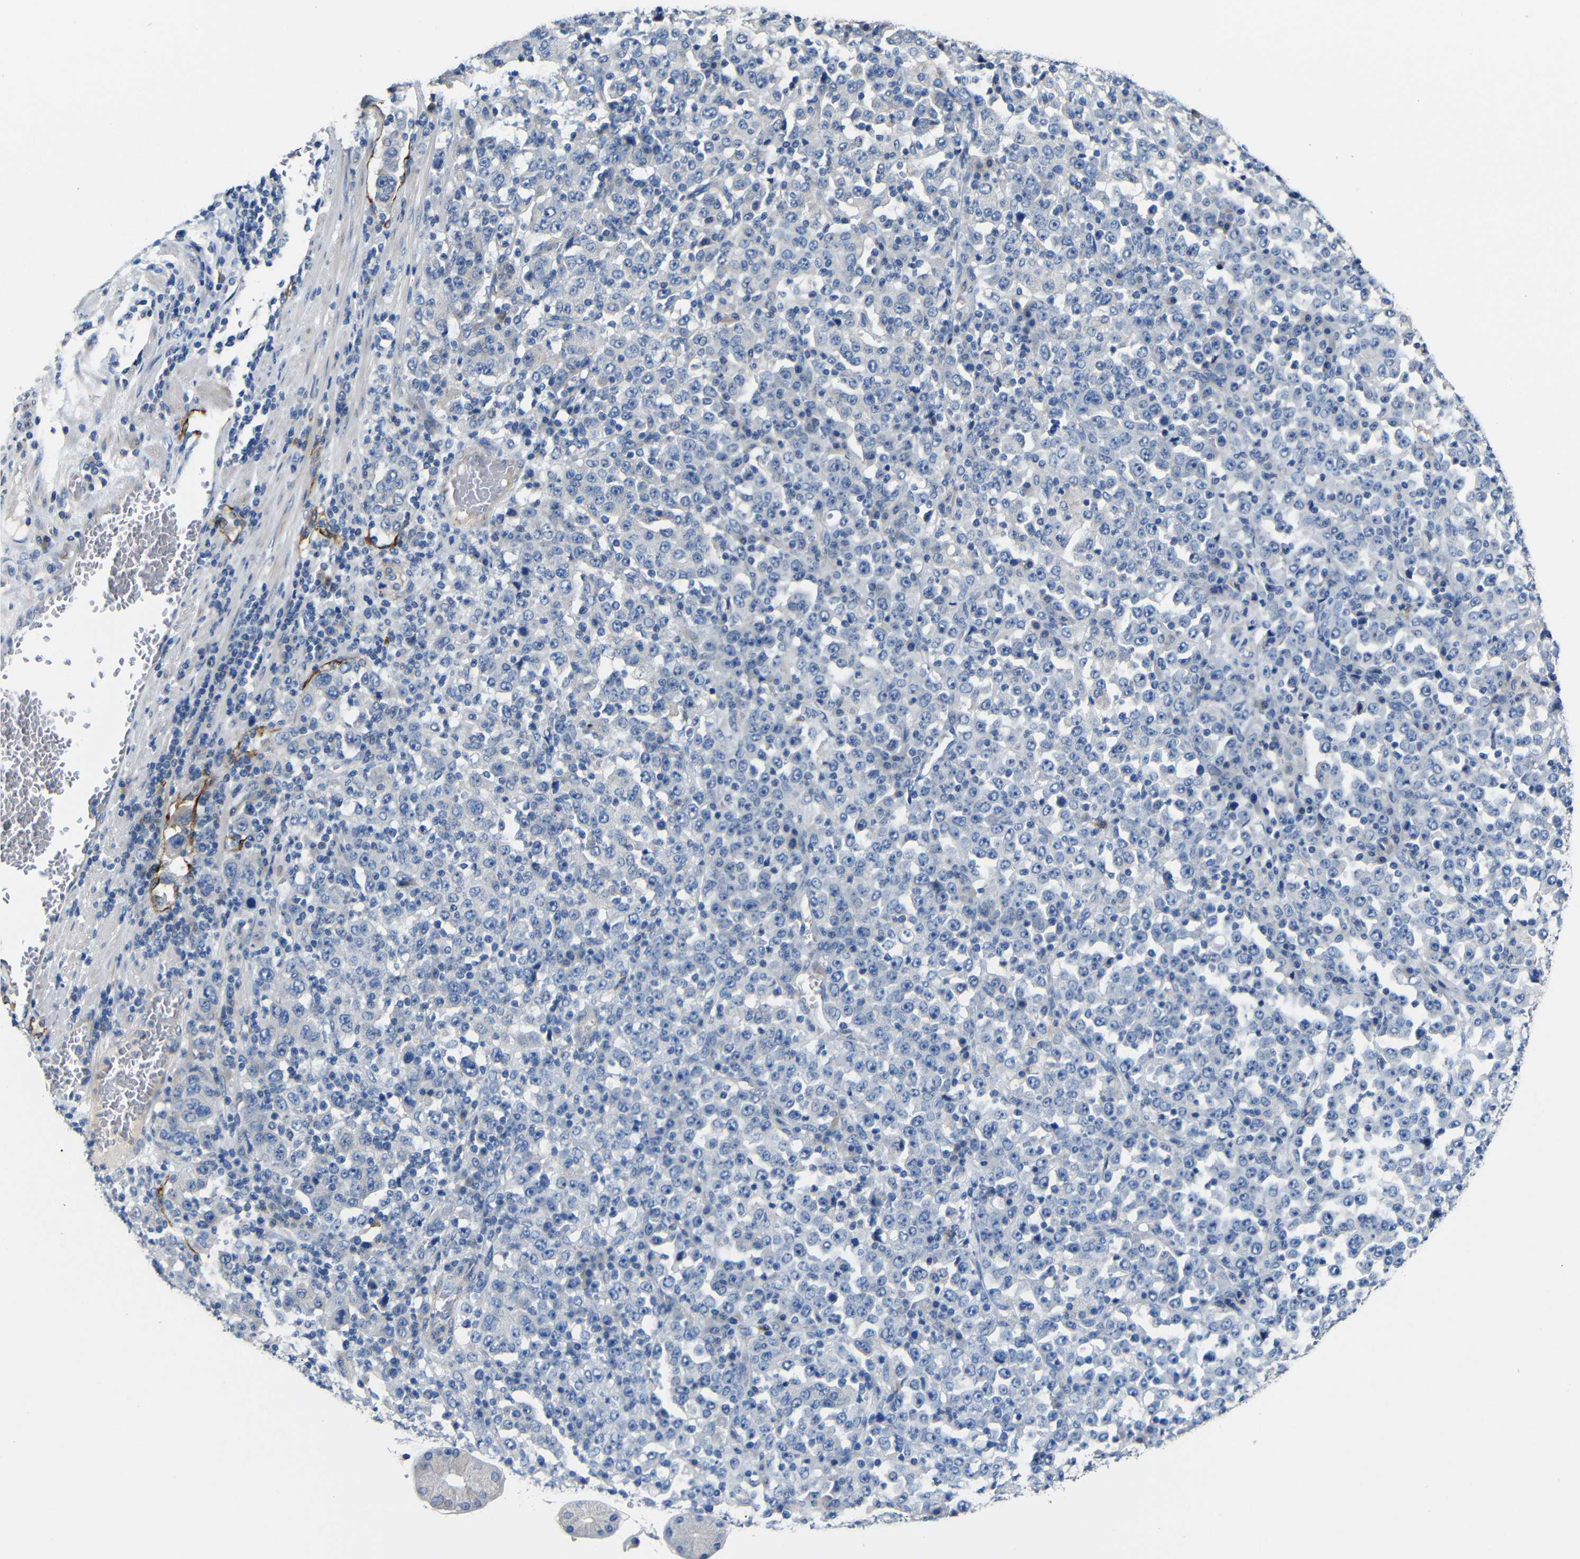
{"staining": {"intensity": "negative", "quantity": "none", "location": "none"}, "tissue": "stomach cancer", "cell_type": "Tumor cells", "image_type": "cancer", "snomed": [{"axis": "morphology", "description": "Normal tissue, NOS"}, {"axis": "morphology", "description": "Adenocarcinoma, NOS"}, {"axis": "topography", "description": "Stomach, upper"}, {"axis": "topography", "description": "Stomach"}], "caption": "Immunohistochemistry of human stomach cancer (adenocarcinoma) shows no expression in tumor cells.", "gene": "ACKR2", "patient": {"sex": "male", "age": 59}}